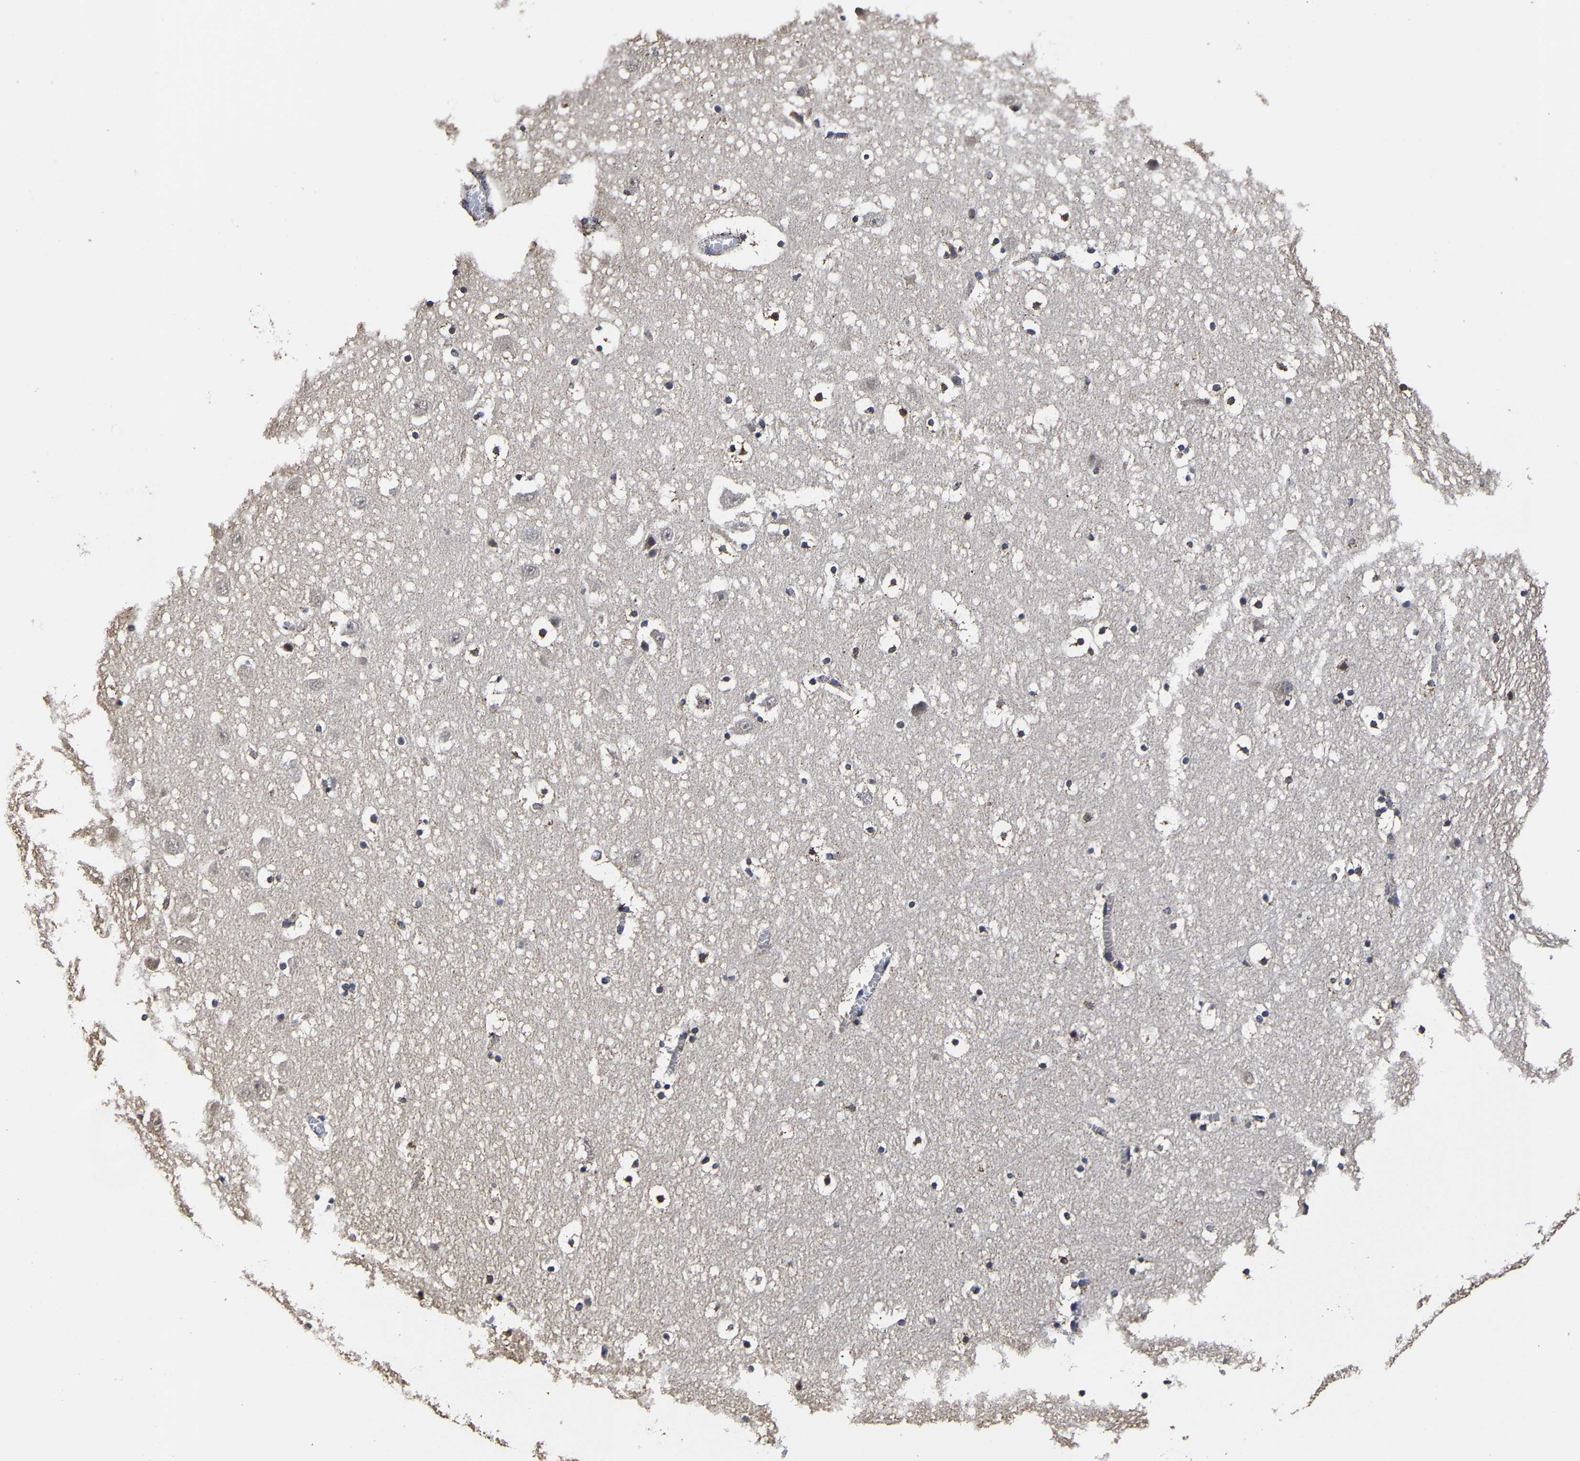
{"staining": {"intensity": "moderate", "quantity": "<25%", "location": "cytoplasmic/membranous"}, "tissue": "hippocampus", "cell_type": "Glial cells", "image_type": "normal", "snomed": [{"axis": "morphology", "description": "Normal tissue, NOS"}, {"axis": "topography", "description": "Hippocampus"}], "caption": "The photomicrograph displays immunohistochemical staining of benign hippocampus. There is moderate cytoplasmic/membranous positivity is present in about <25% of glial cells. Using DAB (3,3'-diaminobenzidine) (brown) and hematoxylin (blue) stains, captured at high magnification using brightfield microscopy.", "gene": "AASS", "patient": {"sex": "male", "age": 45}}